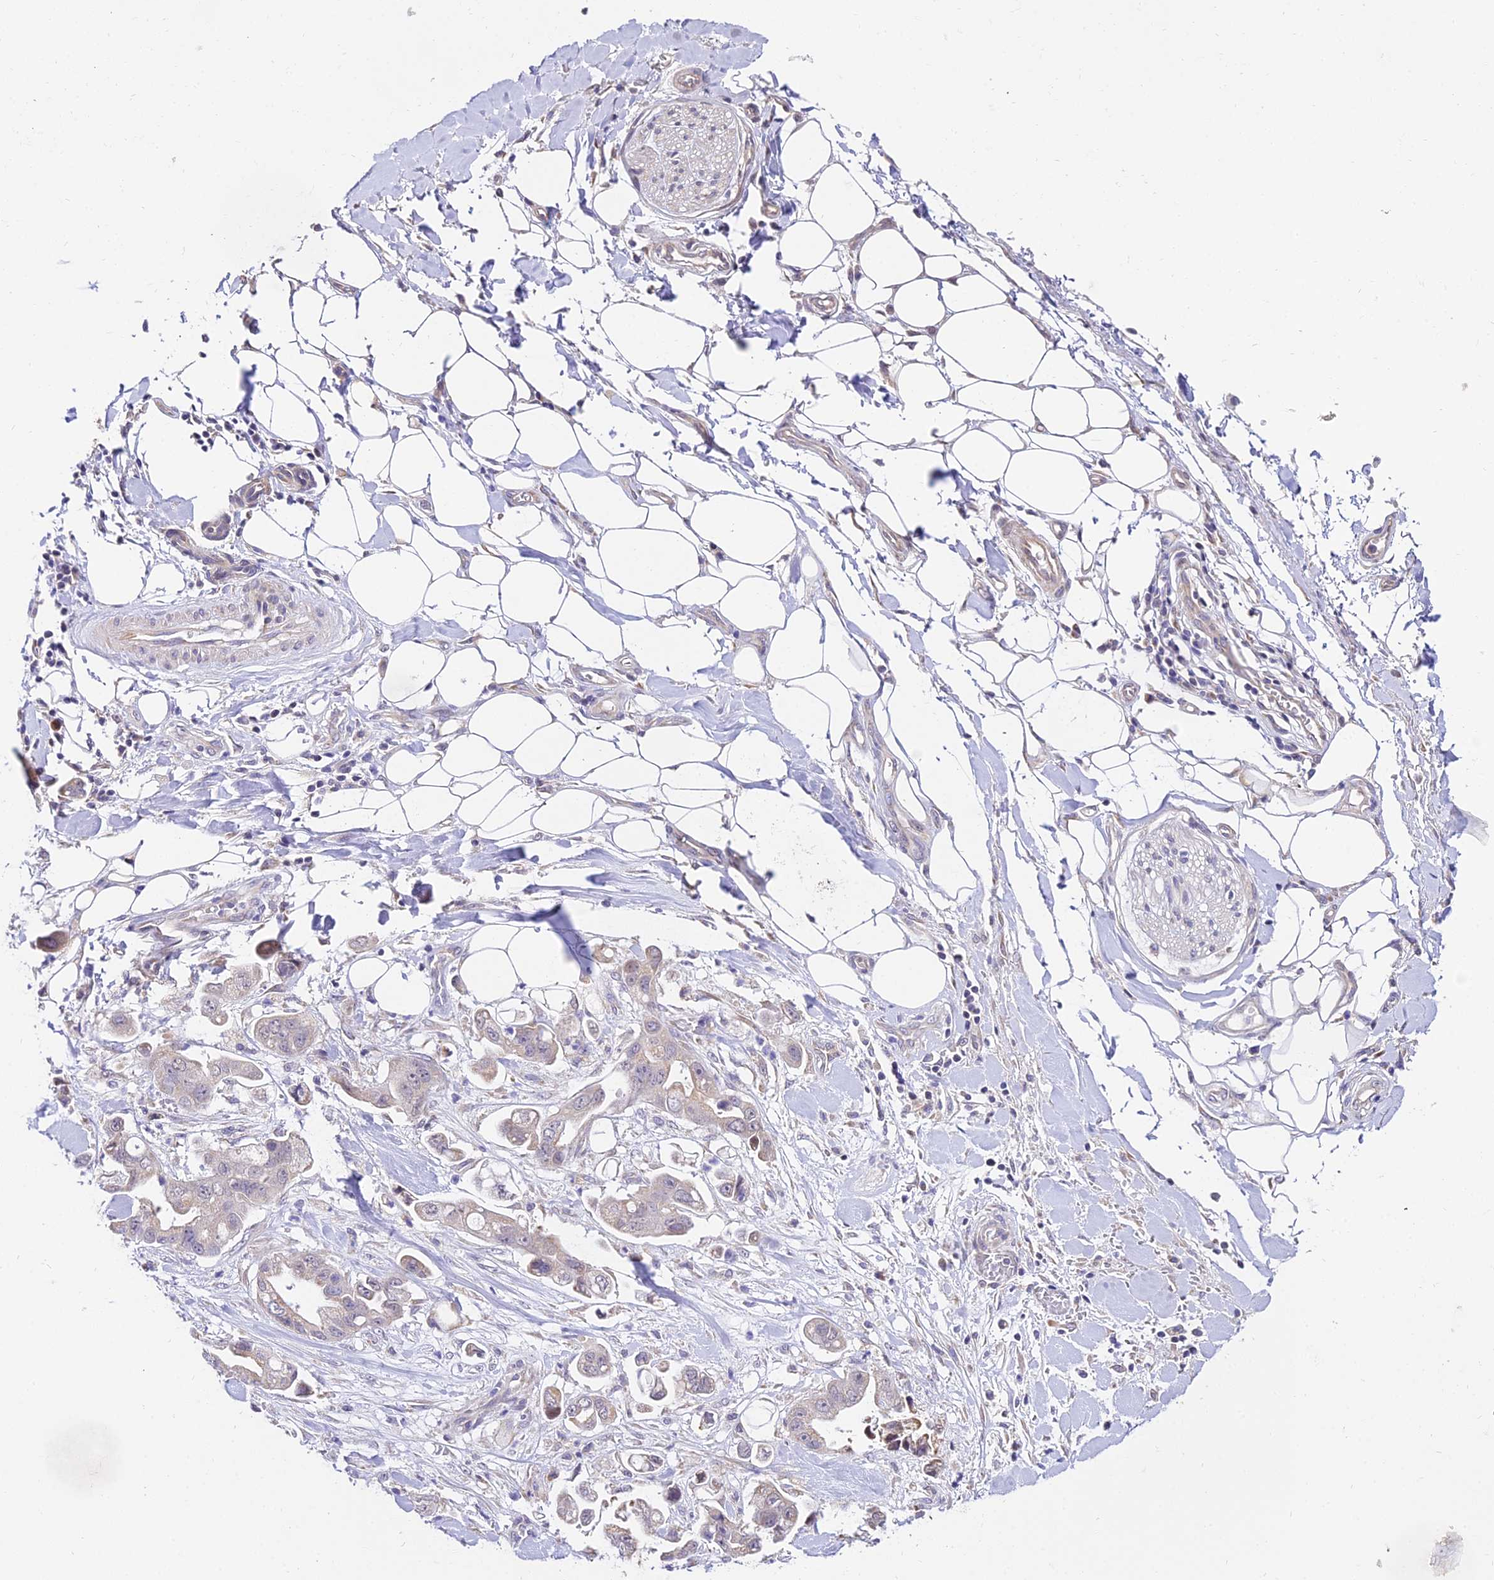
{"staining": {"intensity": "weak", "quantity": "25%-75%", "location": "cytoplasmic/membranous"}, "tissue": "stomach cancer", "cell_type": "Tumor cells", "image_type": "cancer", "snomed": [{"axis": "morphology", "description": "Adenocarcinoma, NOS"}, {"axis": "topography", "description": "Stomach"}], "caption": "A brown stain labels weak cytoplasmic/membranous staining of a protein in human adenocarcinoma (stomach) tumor cells. Immunohistochemistry stains the protein of interest in brown and the nuclei are stained blue.", "gene": "ATP5PB", "patient": {"sex": "male", "age": 62}}